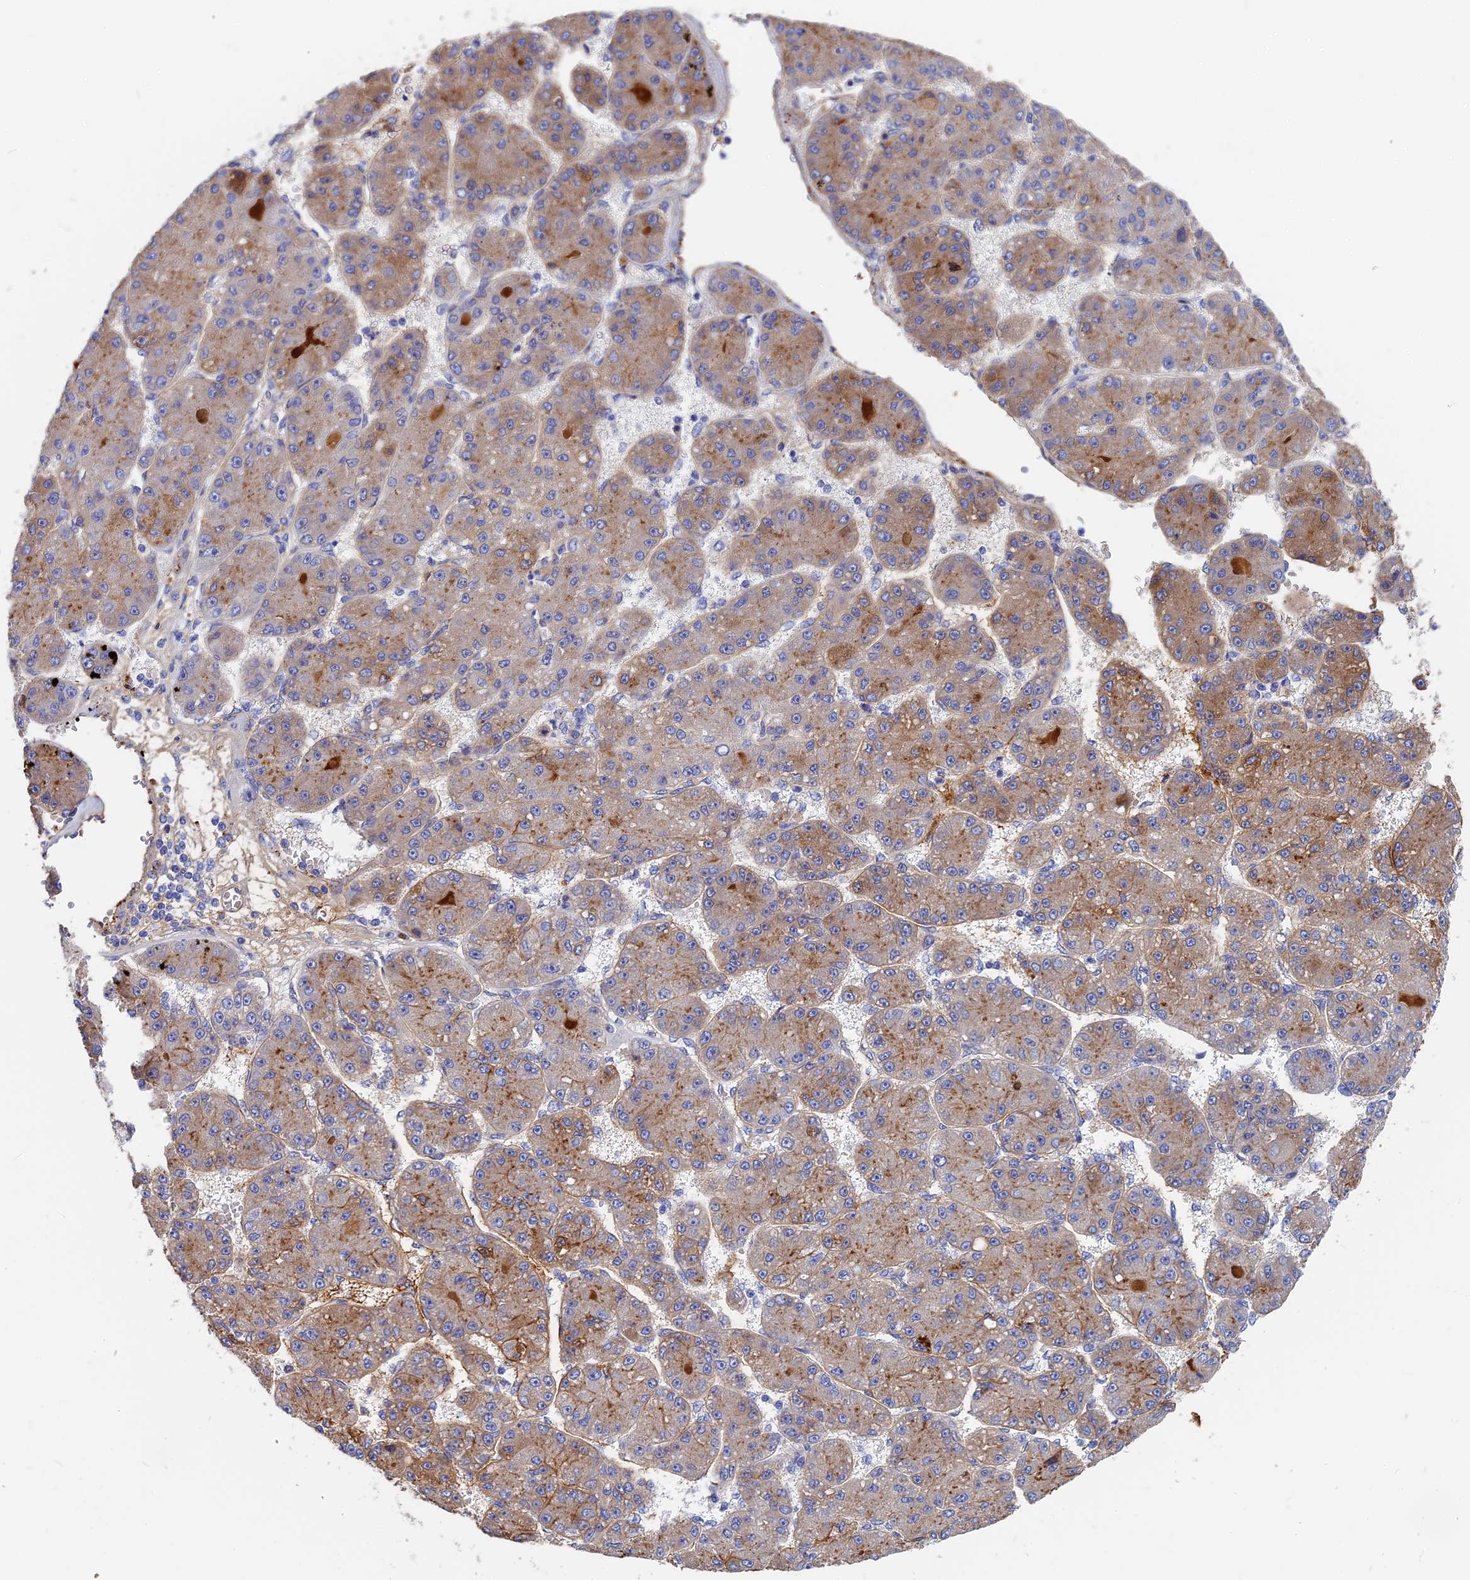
{"staining": {"intensity": "weak", "quantity": "<25%", "location": "cytoplasmic/membranous"}, "tissue": "liver cancer", "cell_type": "Tumor cells", "image_type": "cancer", "snomed": [{"axis": "morphology", "description": "Carcinoma, Hepatocellular, NOS"}, {"axis": "topography", "description": "Liver"}], "caption": "The immunohistochemistry (IHC) image has no significant staining in tumor cells of liver hepatocellular carcinoma tissue.", "gene": "ITIH1", "patient": {"sex": "male", "age": 67}}